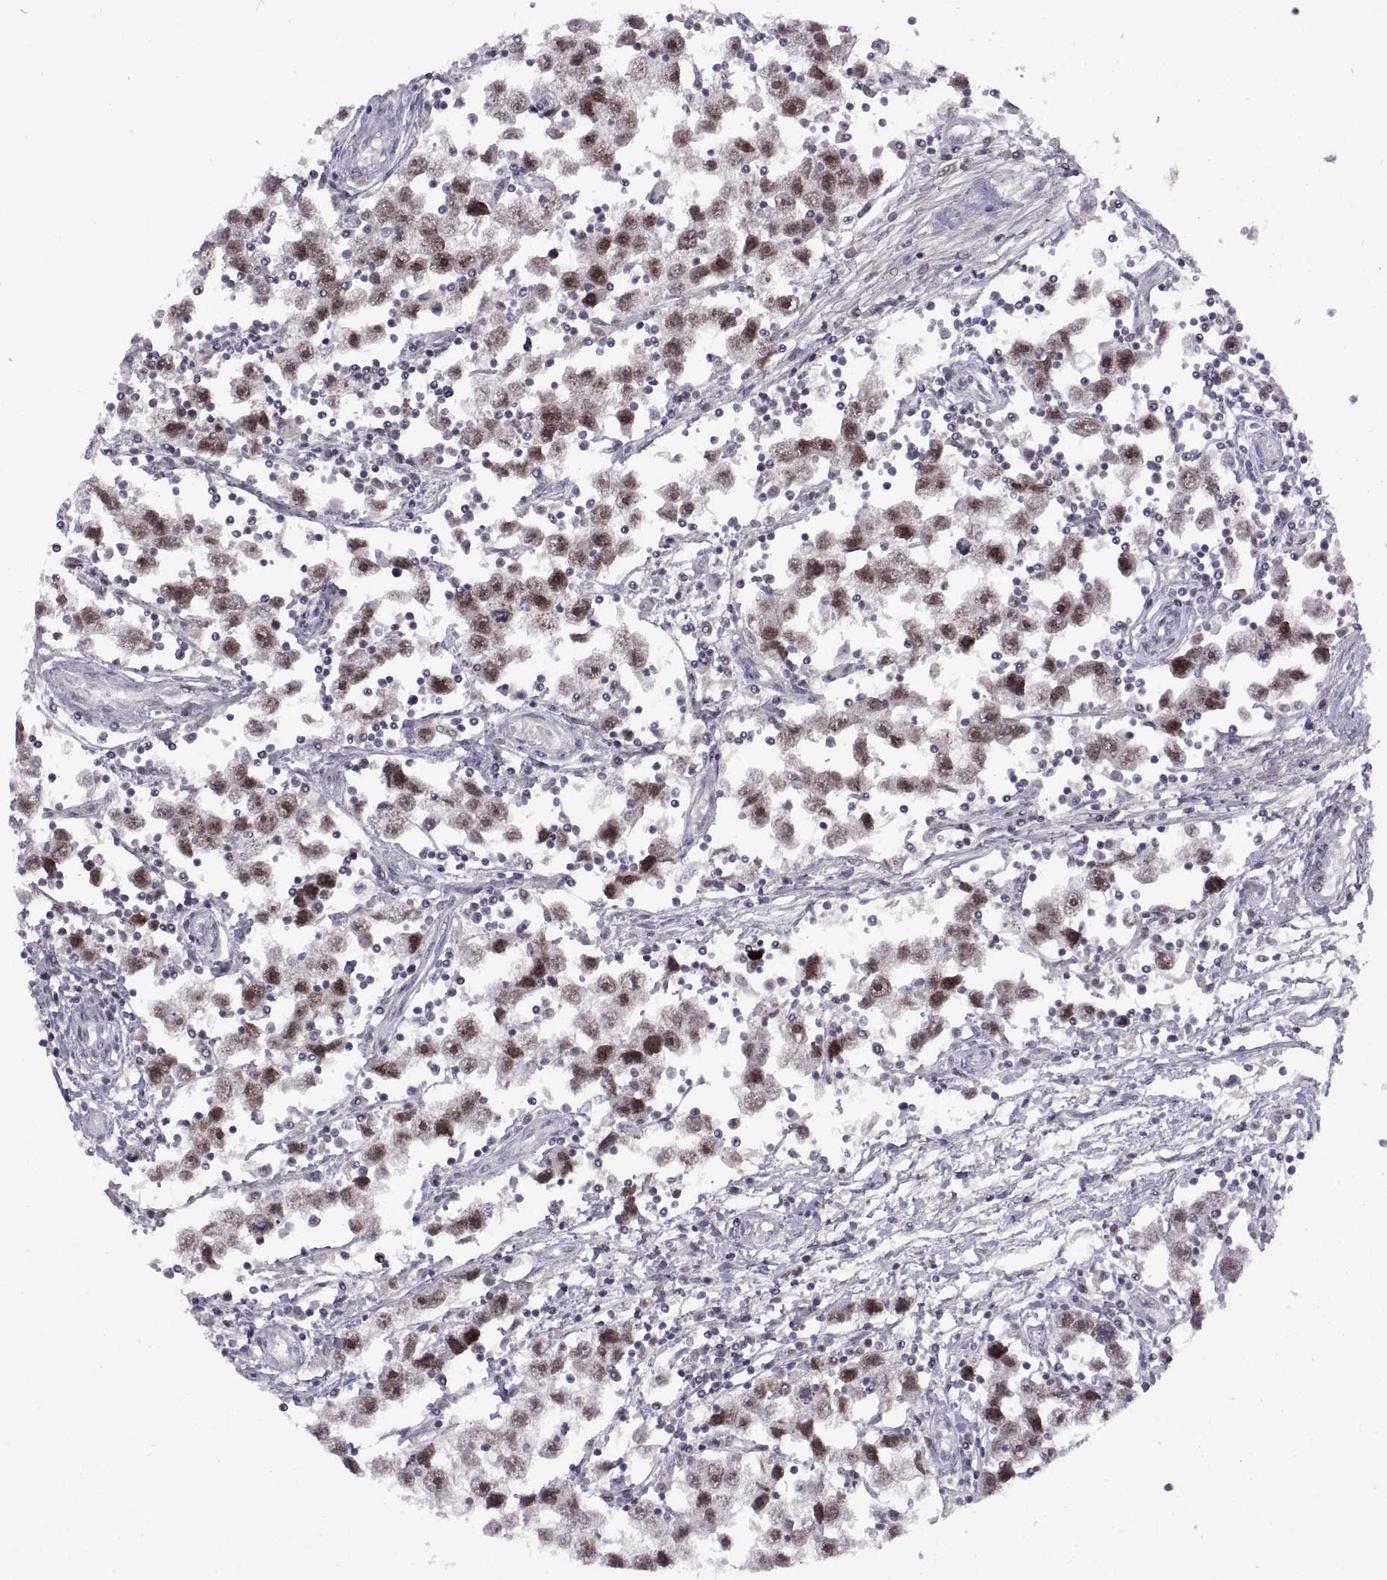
{"staining": {"intensity": "moderate", "quantity": "25%-75%", "location": "nuclear"}, "tissue": "testis cancer", "cell_type": "Tumor cells", "image_type": "cancer", "snomed": [{"axis": "morphology", "description": "Seminoma, NOS"}, {"axis": "topography", "description": "Testis"}], "caption": "Testis cancer stained for a protein (brown) demonstrates moderate nuclear positive staining in approximately 25%-75% of tumor cells.", "gene": "CHFR", "patient": {"sex": "male", "age": 30}}